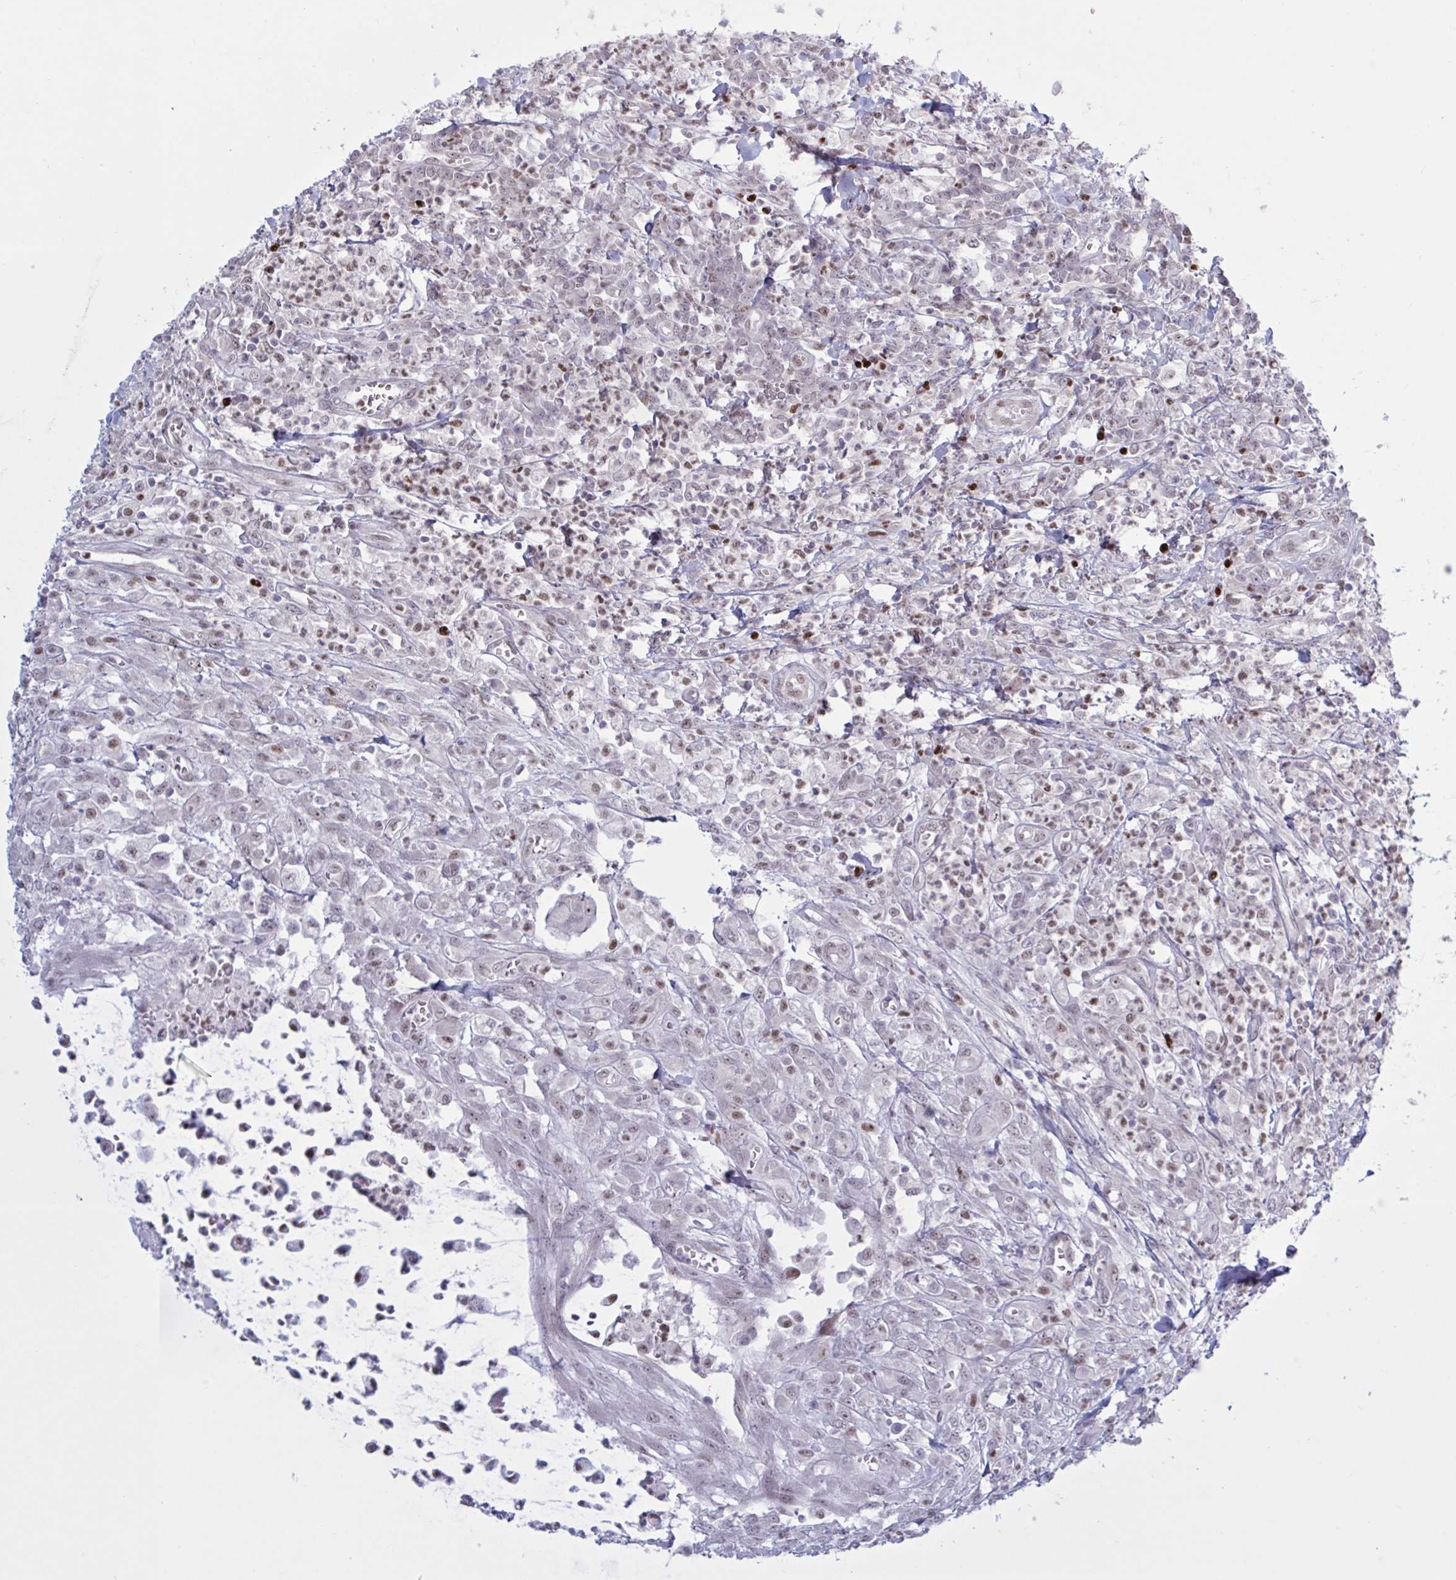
{"staining": {"intensity": "moderate", "quantity": ">75%", "location": "nuclear"}, "tissue": "colorectal cancer", "cell_type": "Tumor cells", "image_type": "cancer", "snomed": [{"axis": "morphology", "description": "Adenocarcinoma, NOS"}, {"axis": "topography", "description": "Colon"}], "caption": "There is medium levels of moderate nuclear staining in tumor cells of colorectal cancer (adenocarcinoma), as demonstrated by immunohistochemical staining (brown color).", "gene": "PRMT6", "patient": {"sex": "male", "age": 65}}